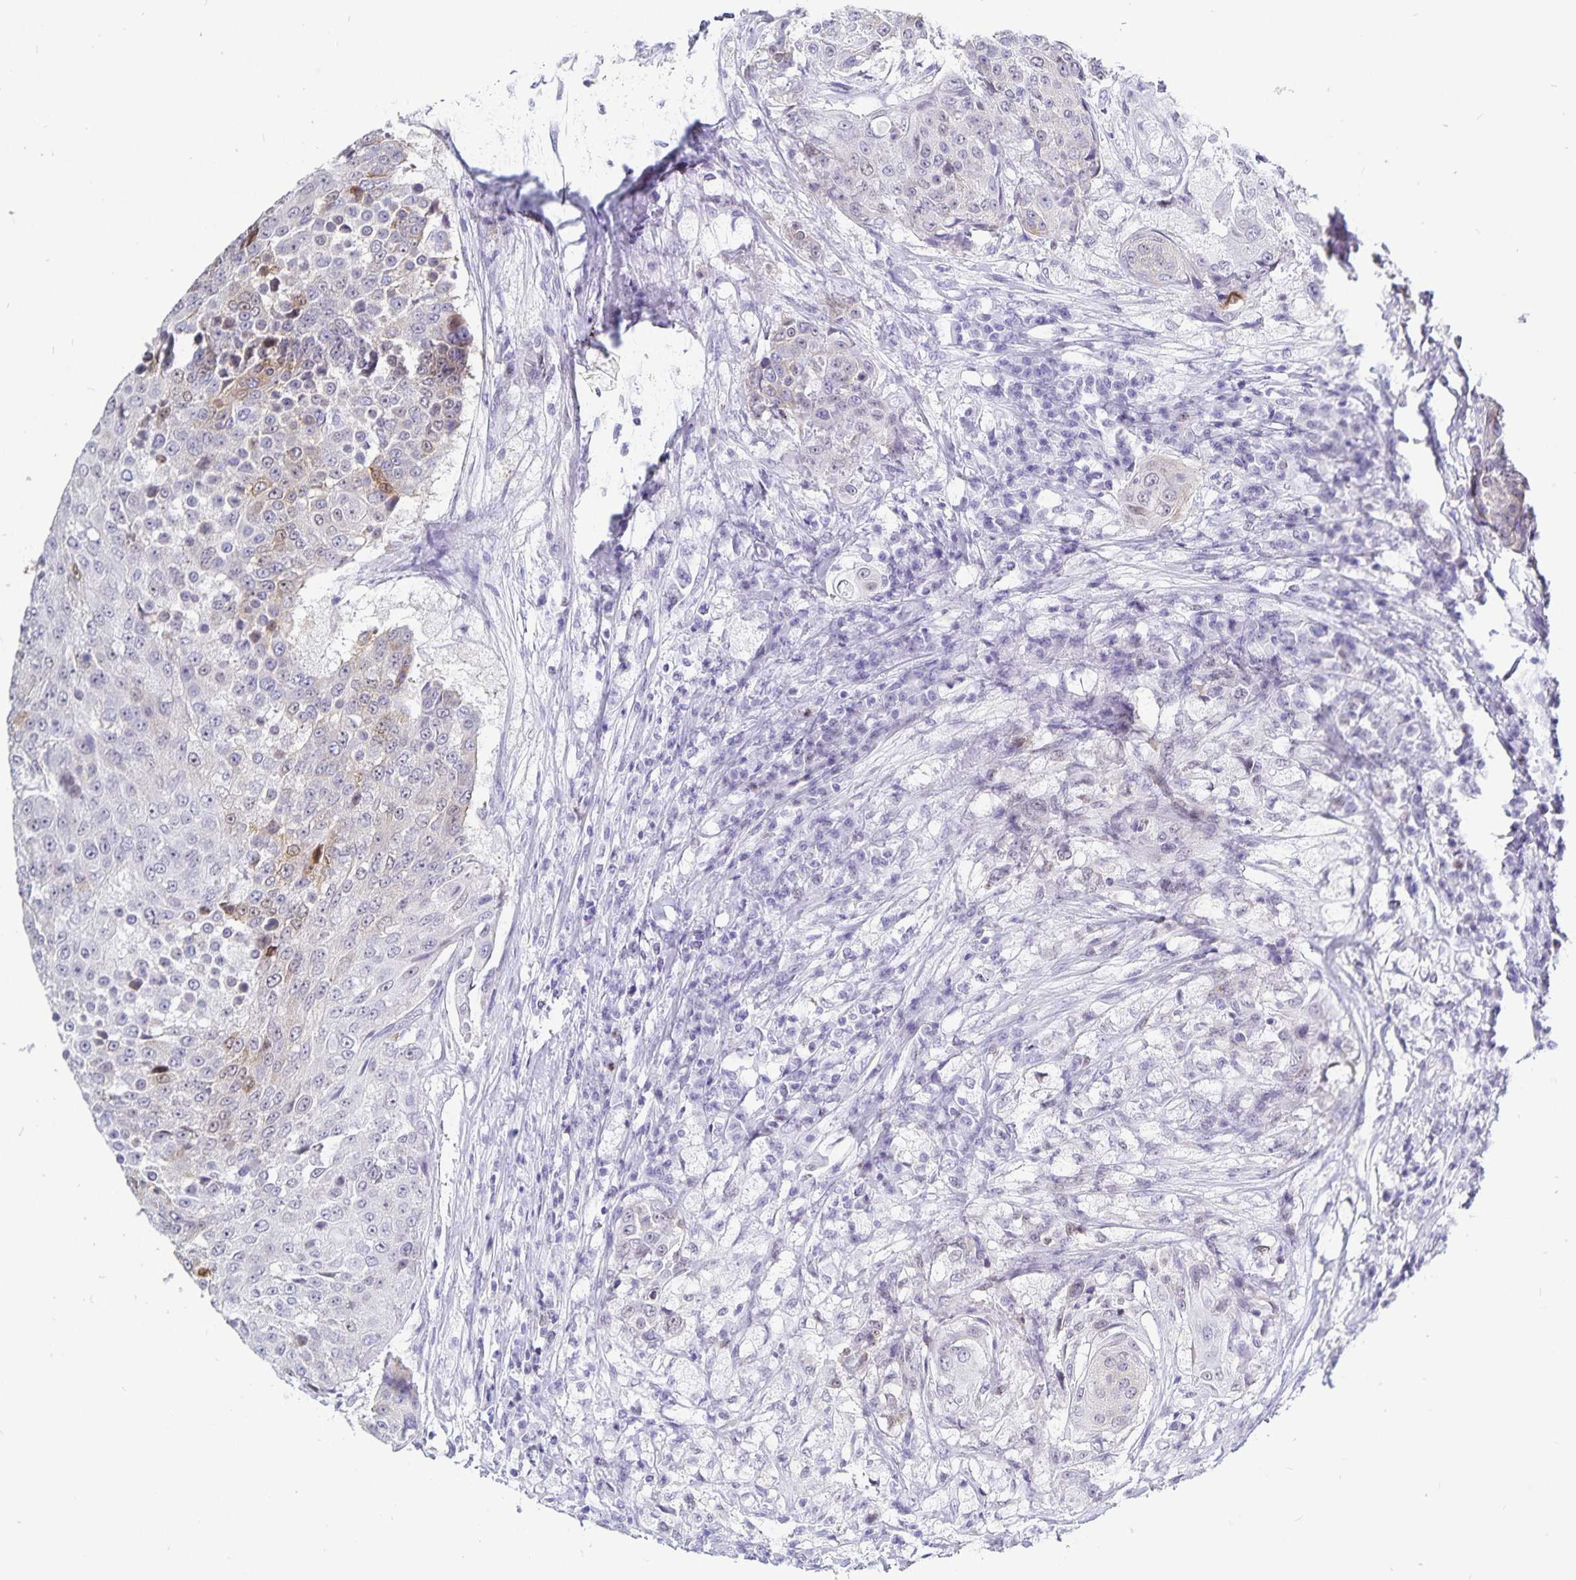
{"staining": {"intensity": "negative", "quantity": "none", "location": "none"}, "tissue": "urothelial cancer", "cell_type": "Tumor cells", "image_type": "cancer", "snomed": [{"axis": "morphology", "description": "Urothelial carcinoma, High grade"}, {"axis": "topography", "description": "Urinary bladder"}], "caption": "DAB (3,3'-diaminobenzidine) immunohistochemical staining of urothelial cancer reveals no significant expression in tumor cells.", "gene": "HMGB3", "patient": {"sex": "female", "age": 63}}